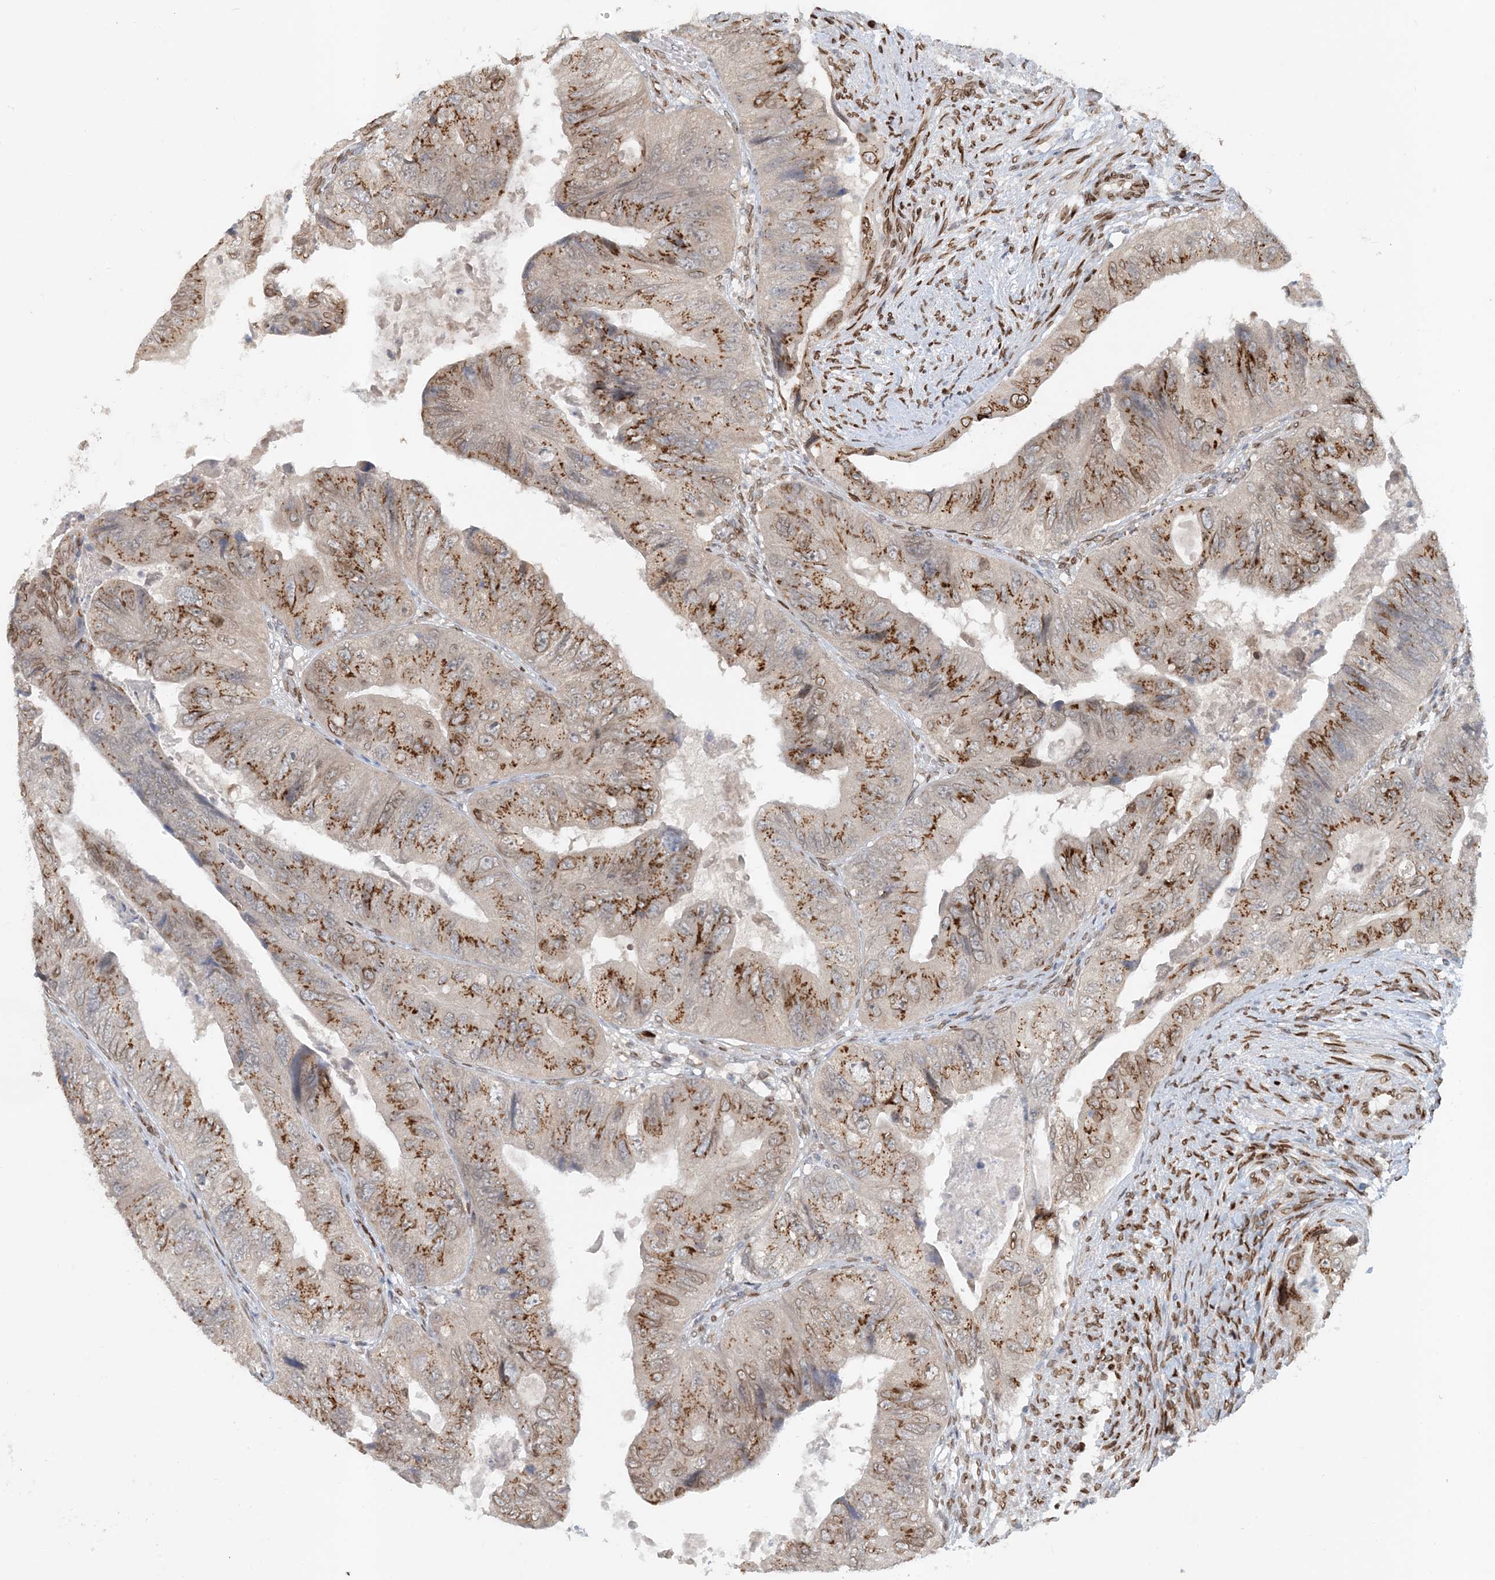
{"staining": {"intensity": "moderate", "quantity": ">75%", "location": "cytoplasmic/membranous"}, "tissue": "colorectal cancer", "cell_type": "Tumor cells", "image_type": "cancer", "snomed": [{"axis": "morphology", "description": "Adenocarcinoma, NOS"}, {"axis": "topography", "description": "Rectum"}], "caption": "A photomicrograph of human adenocarcinoma (colorectal) stained for a protein reveals moderate cytoplasmic/membranous brown staining in tumor cells. (Stains: DAB (3,3'-diaminobenzidine) in brown, nuclei in blue, Microscopy: brightfield microscopy at high magnification).", "gene": "SLC35A2", "patient": {"sex": "male", "age": 63}}